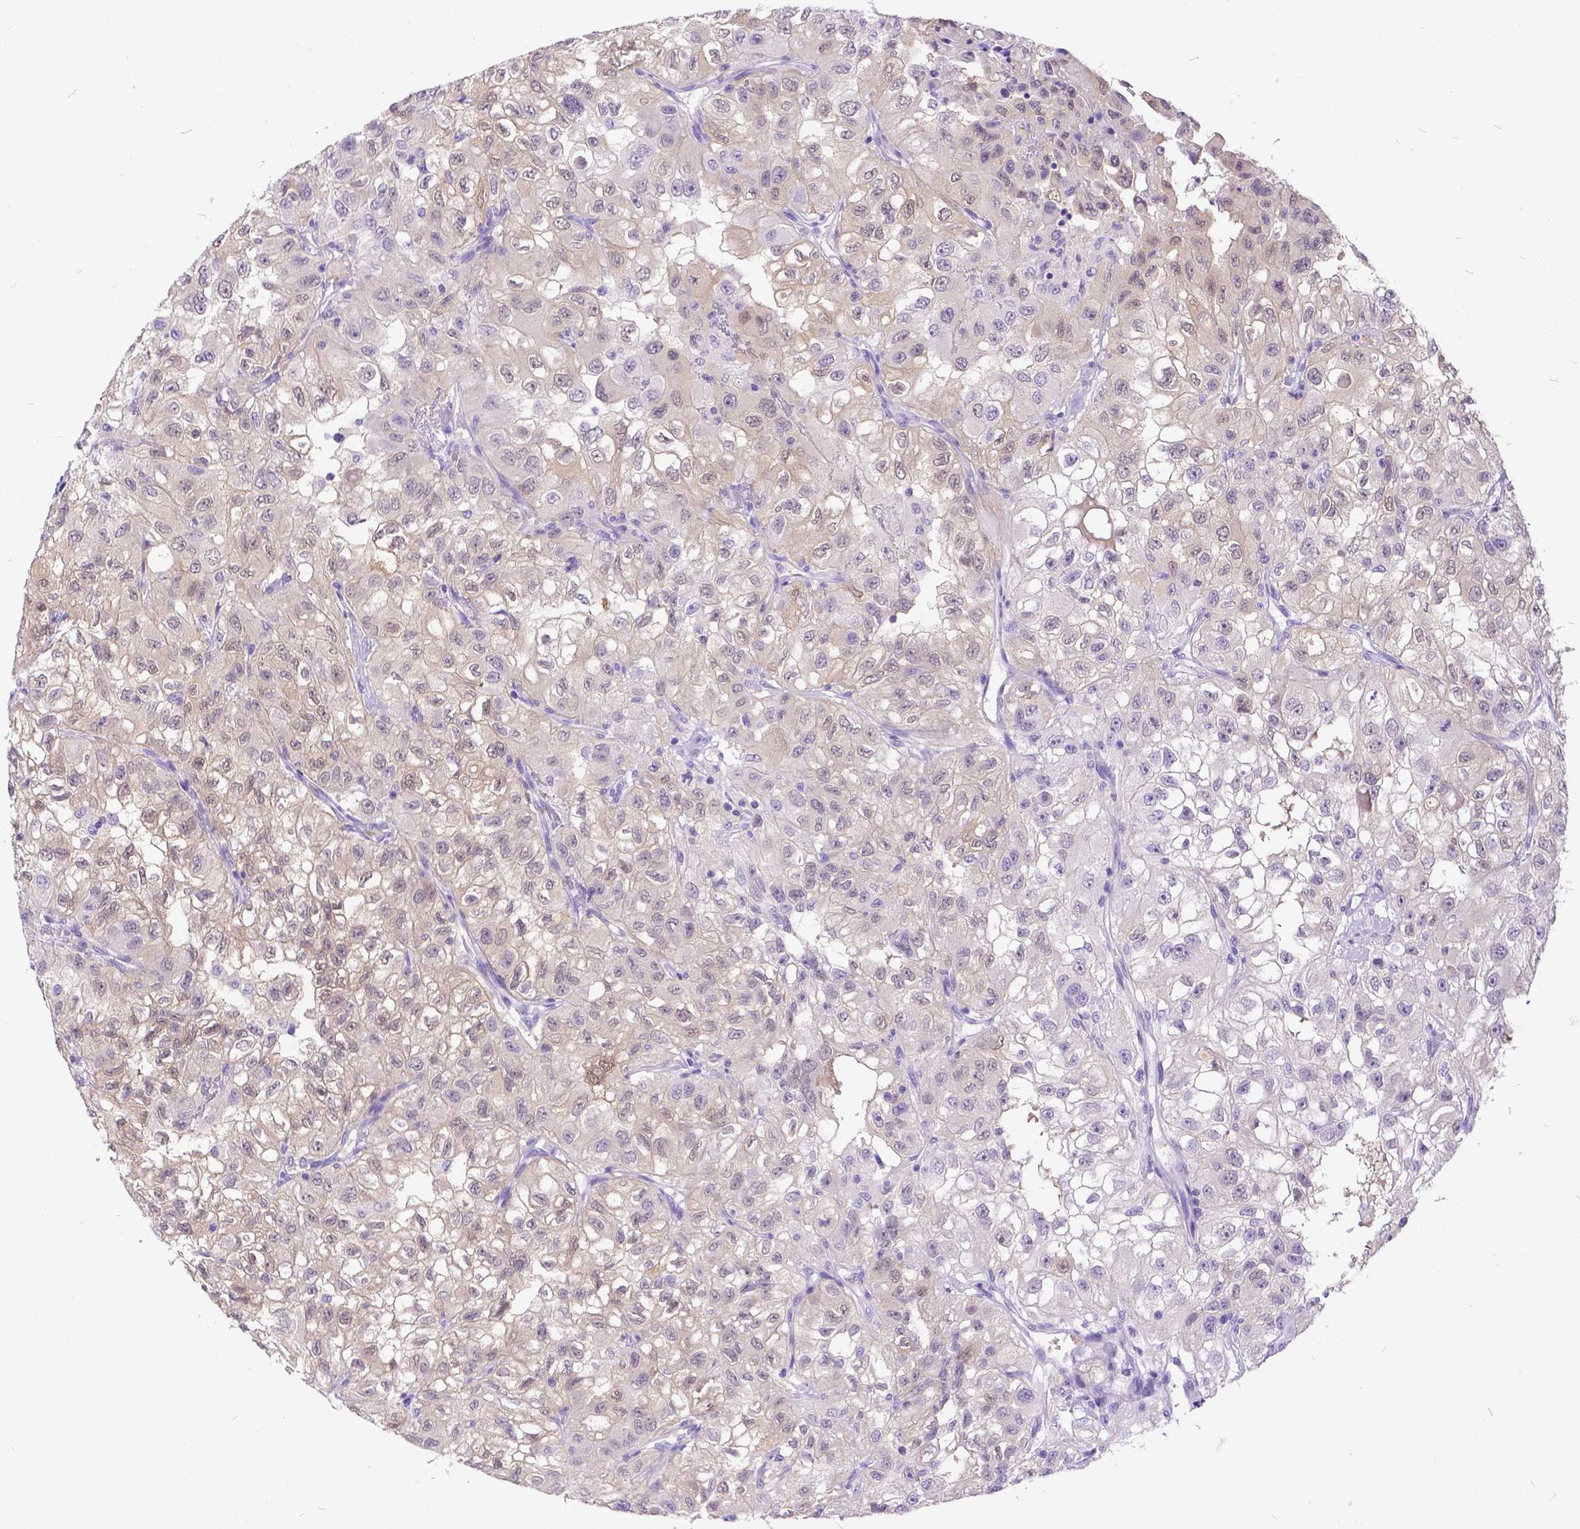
{"staining": {"intensity": "weak", "quantity": "25%-75%", "location": "cytoplasmic/membranous,nuclear"}, "tissue": "renal cancer", "cell_type": "Tumor cells", "image_type": "cancer", "snomed": [{"axis": "morphology", "description": "Adenocarcinoma, NOS"}, {"axis": "topography", "description": "Kidney"}], "caption": "Protein expression analysis of renal cancer reveals weak cytoplasmic/membranous and nuclear staining in approximately 25%-75% of tumor cells. The protein is shown in brown color, while the nuclei are stained blue.", "gene": "TMEM169", "patient": {"sex": "male", "age": 64}}